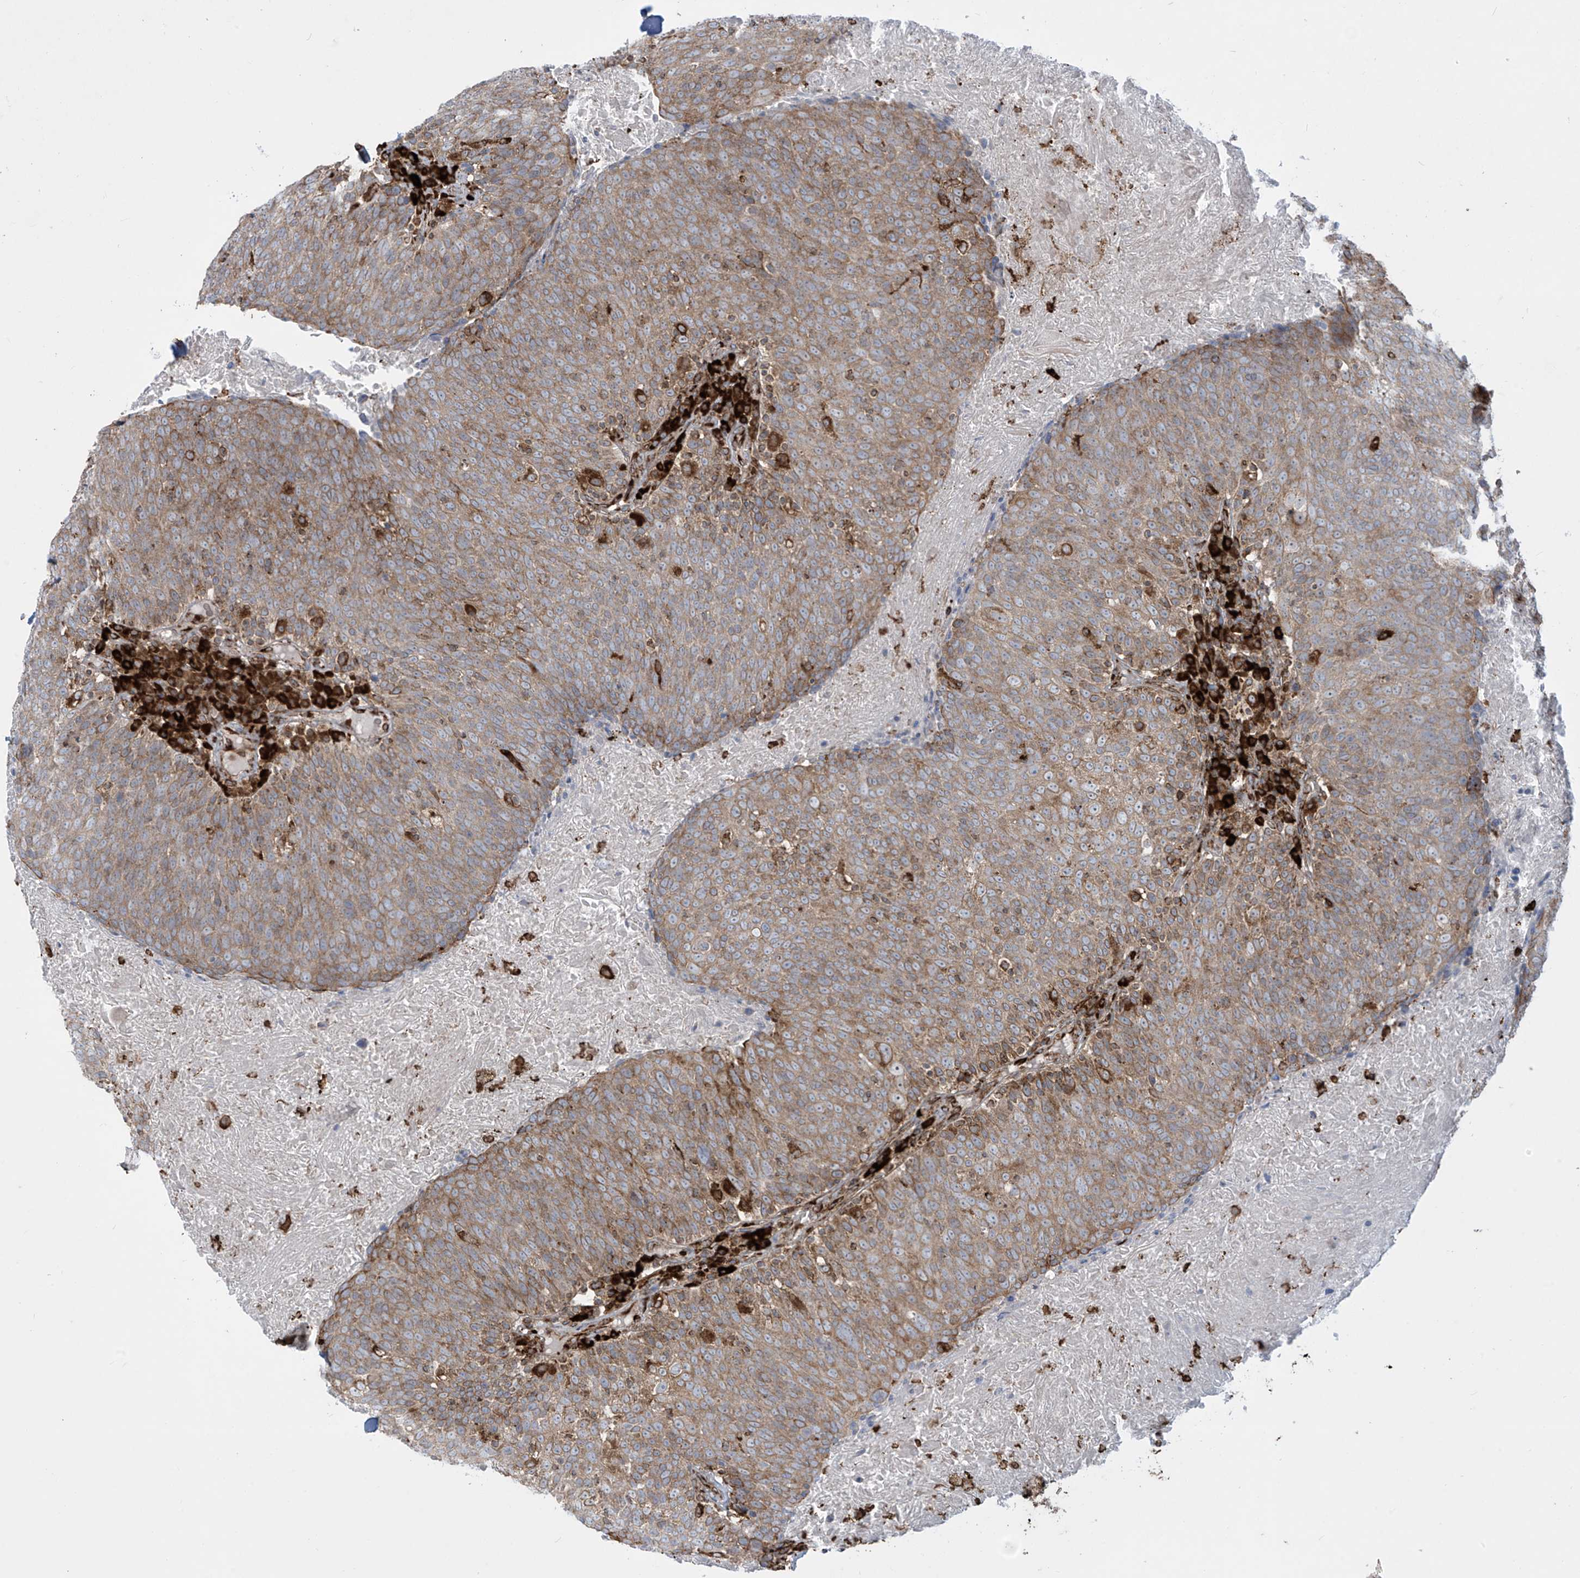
{"staining": {"intensity": "moderate", "quantity": ">75%", "location": "cytoplasmic/membranous"}, "tissue": "head and neck cancer", "cell_type": "Tumor cells", "image_type": "cancer", "snomed": [{"axis": "morphology", "description": "Squamous cell carcinoma, NOS"}, {"axis": "morphology", "description": "Squamous cell carcinoma, metastatic, NOS"}, {"axis": "topography", "description": "Lymph node"}, {"axis": "topography", "description": "Head-Neck"}], "caption": "Immunohistochemistry histopathology image of neoplastic tissue: human metastatic squamous cell carcinoma (head and neck) stained using immunohistochemistry reveals medium levels of moderate protein expression localized specifically in the cytoplasmic/membranous of tumor cells, appearing as a cytoplasmic/membranous brown color.", "gene": "MX1", "patient": {"sex": "male", "age": 62}}